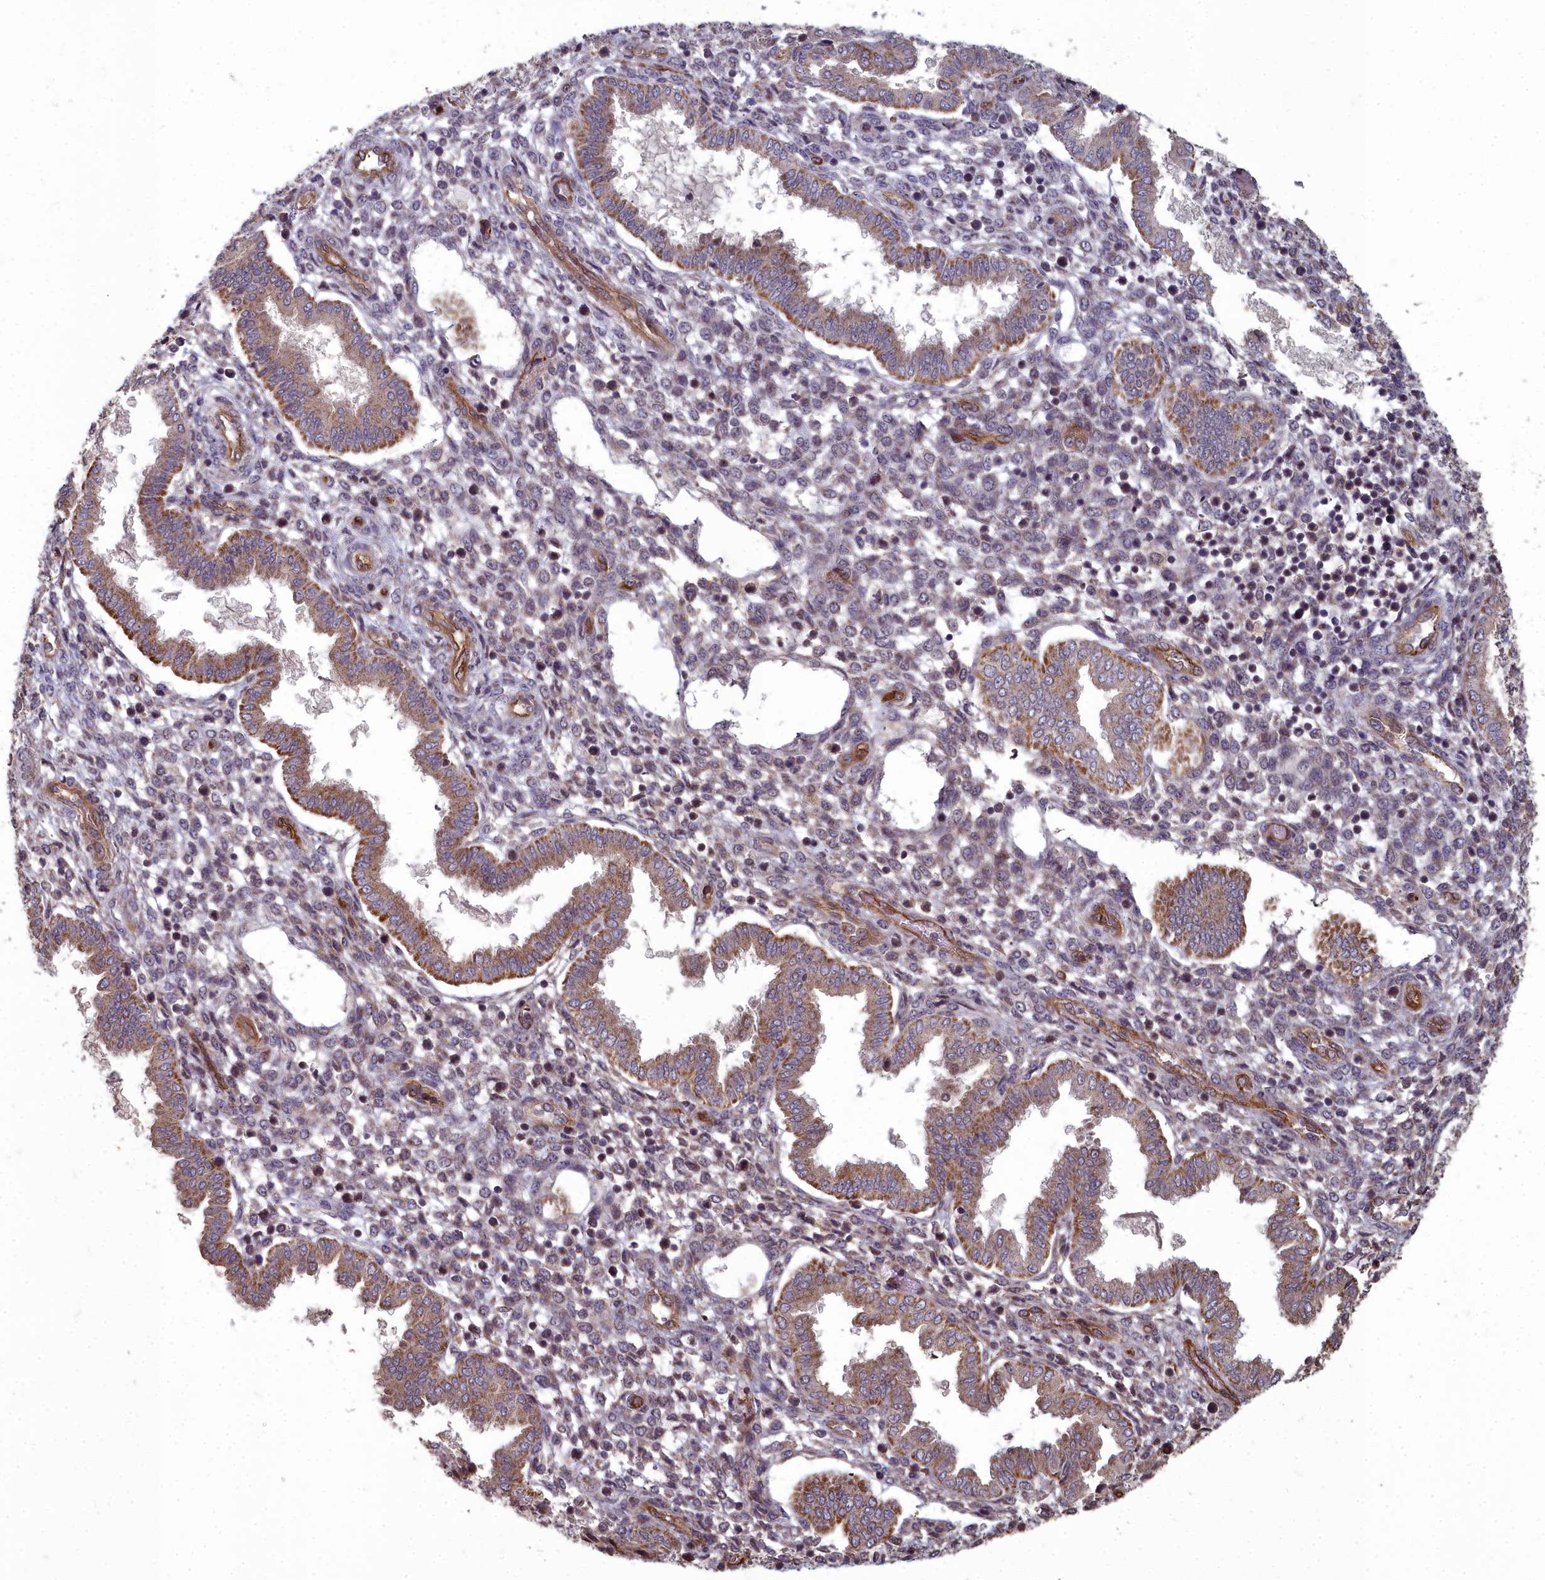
{"staining": {"intensity": "weak", "quantity": "25%-75%", "location": "cytoplasmic/membranous"}, "tissue": "endometrium", "cell_type": "Cells in endometrial stroma", "image_type": "normal", "snomed": [{"axis": "morphology", "description": "Normal tissue, NOS"}, {"axis": "topography", "description": "Endometrium"}], "caption": "Approximately 25%-75% of cells in endometrial stroma in normal endometrium reveal weak cytoplasmic/membranous protein positivity as visualized by brown immunohistochemical staining.", "gene": "TSPYL4", "patient": {"sex": "female", "age": 24}}